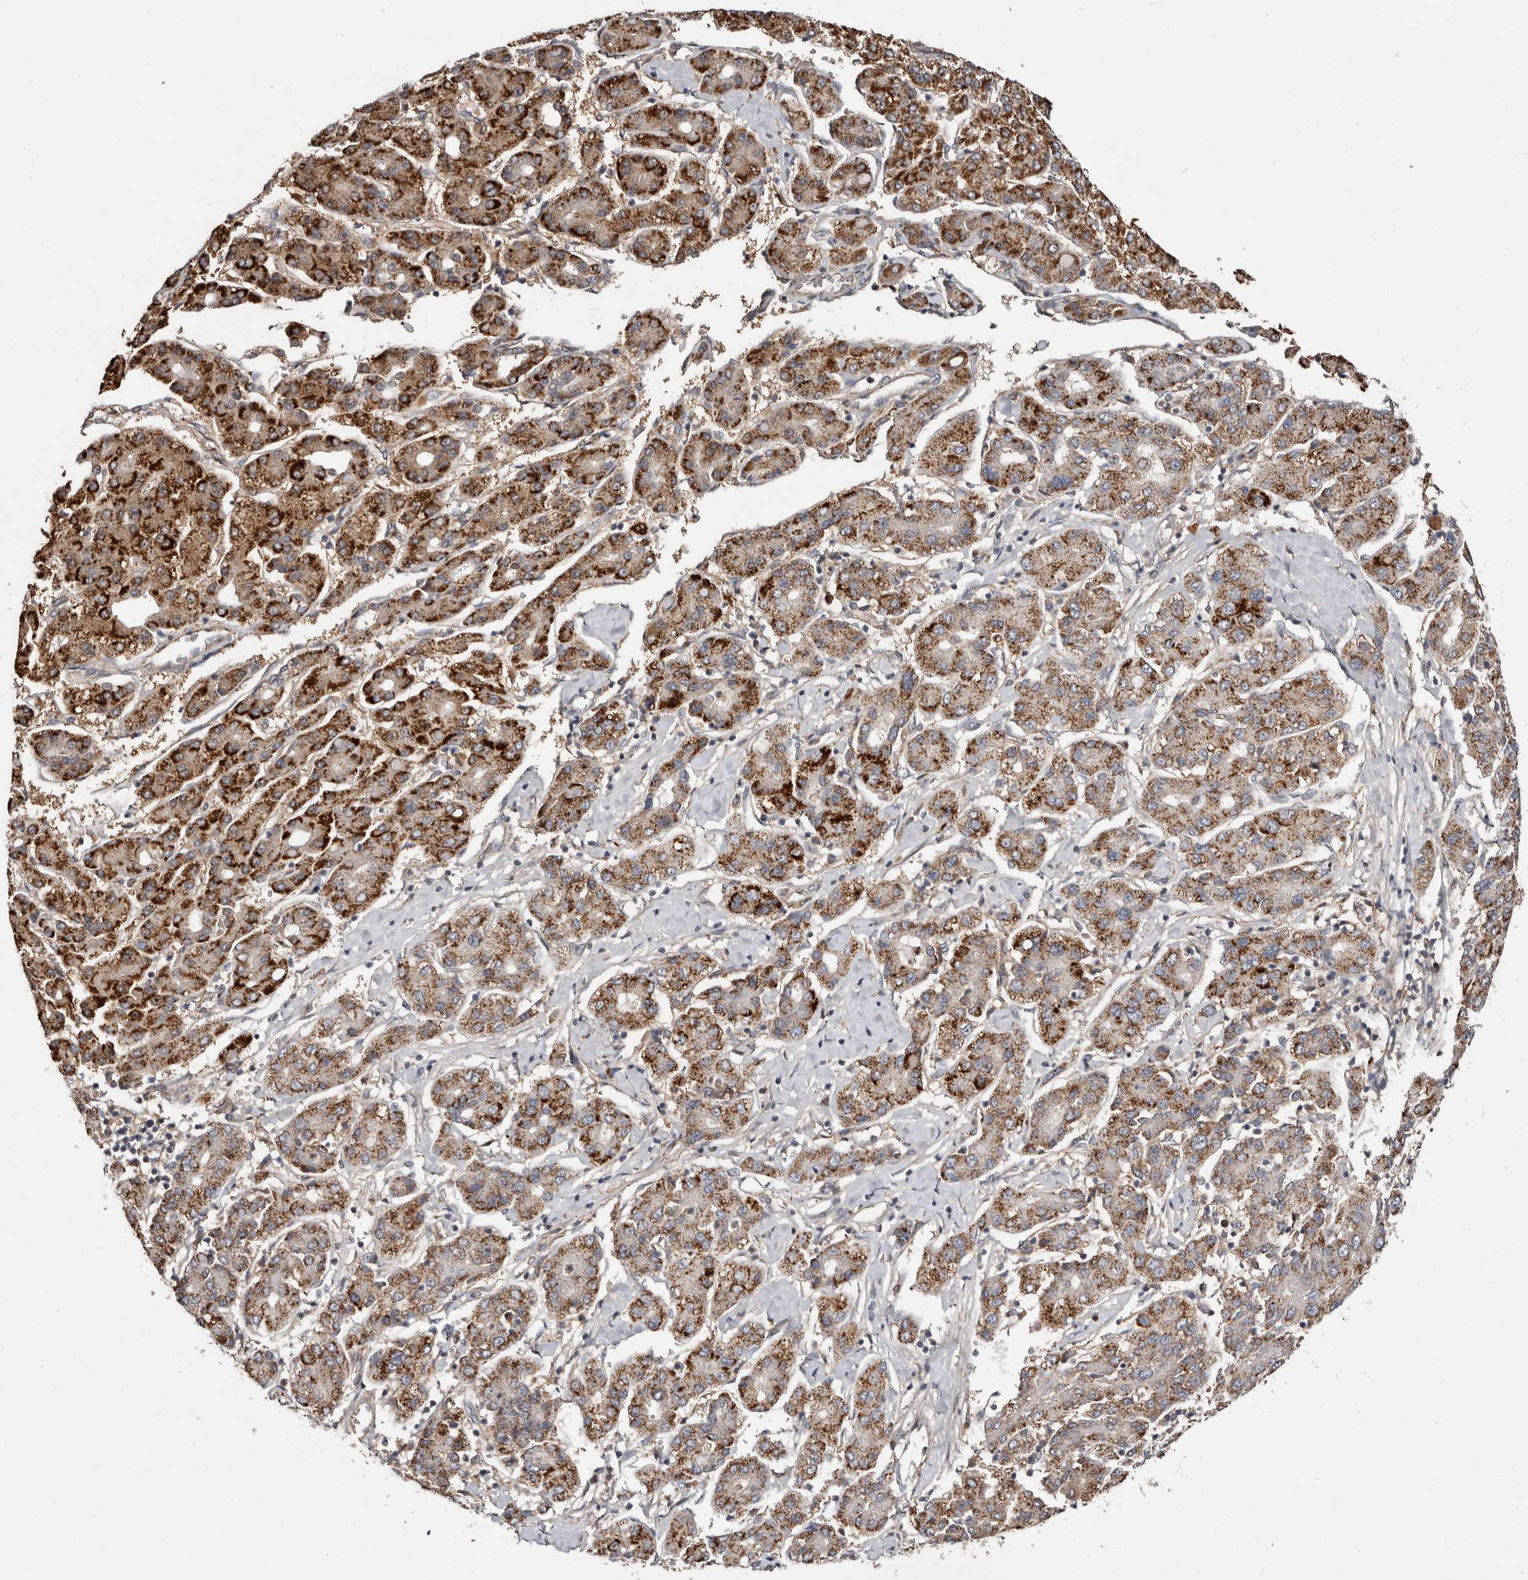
{"staining": {"intensity": "strong", "quantity": ">75%", "location": "cytoplasmic/membranous"}, "tissue": "liver cancer", "cell_type": "Tumor cells", "image_type": "cancer", "snomed": [{"axis": "morphology", "description": "Carcinoma, Hepatocellular, NOS"}, {"axis": "topography", "description": "Liver"}], "caption": "This is an image of IHC staining of liver cancer (hepatocellular carcinoma), which shows strong staining in the cytoplasmic/membranous of tumor cells.", "gene": "LRRC25", "patient": {"sex": "male", "age": 65}}